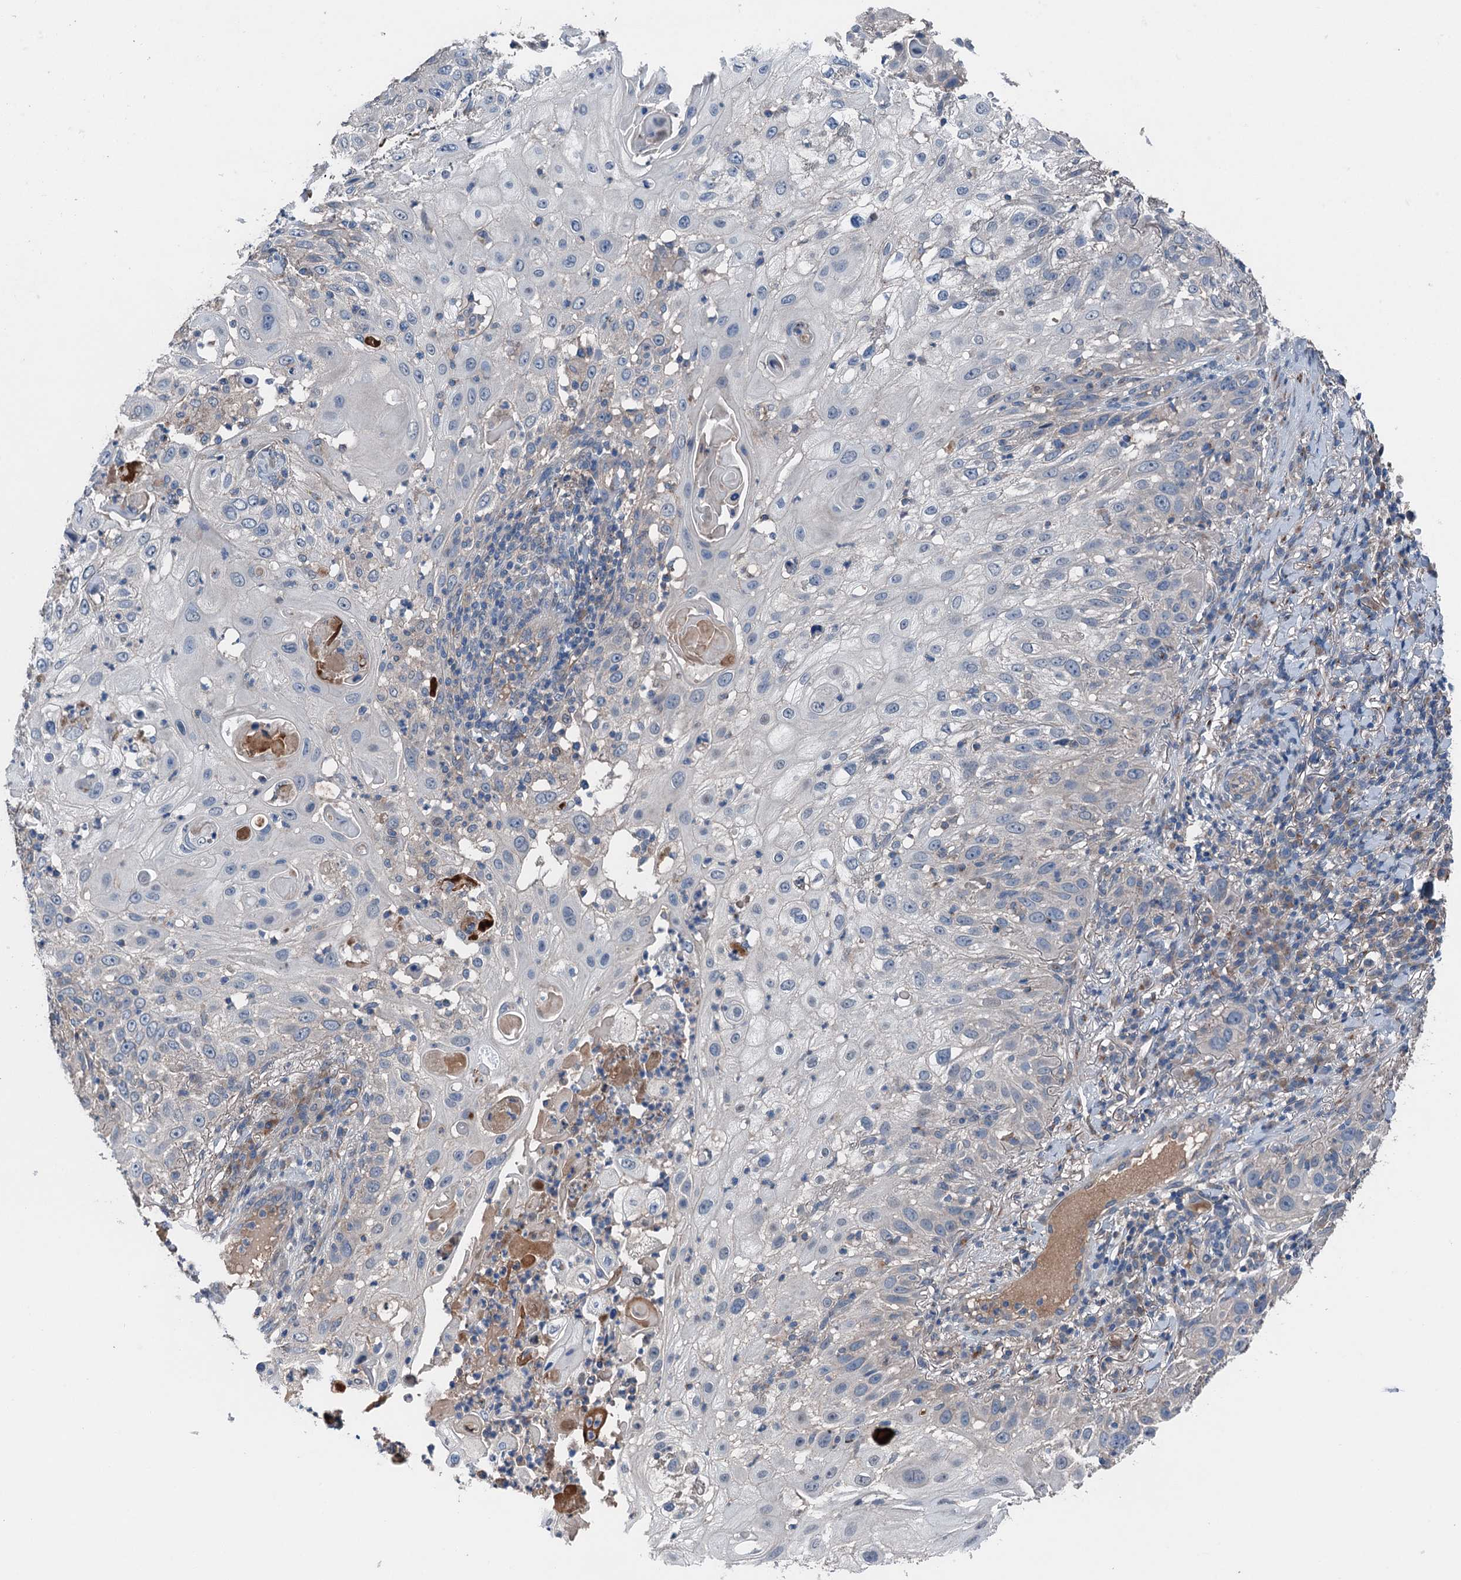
{"staining": {"intensity": "negative", "quantity": "none", "location": "none"}, "tissue": "skin cancer", "cell_type": "Tumor cells", "image_type": "cancer", "snomed": [{"axis": "morphology", "description": "Squamous cell carcinoma, NOS"}, {"axis": "topography", "description": "Skin"}], "caption": "This is a image of immunohistochemistry staining of skin cancer (squamous cell carcinoma), which shows no expression in tumor cells.", "gene": "SLC2A10", "patient": {"sex": "female", "age": 44}}